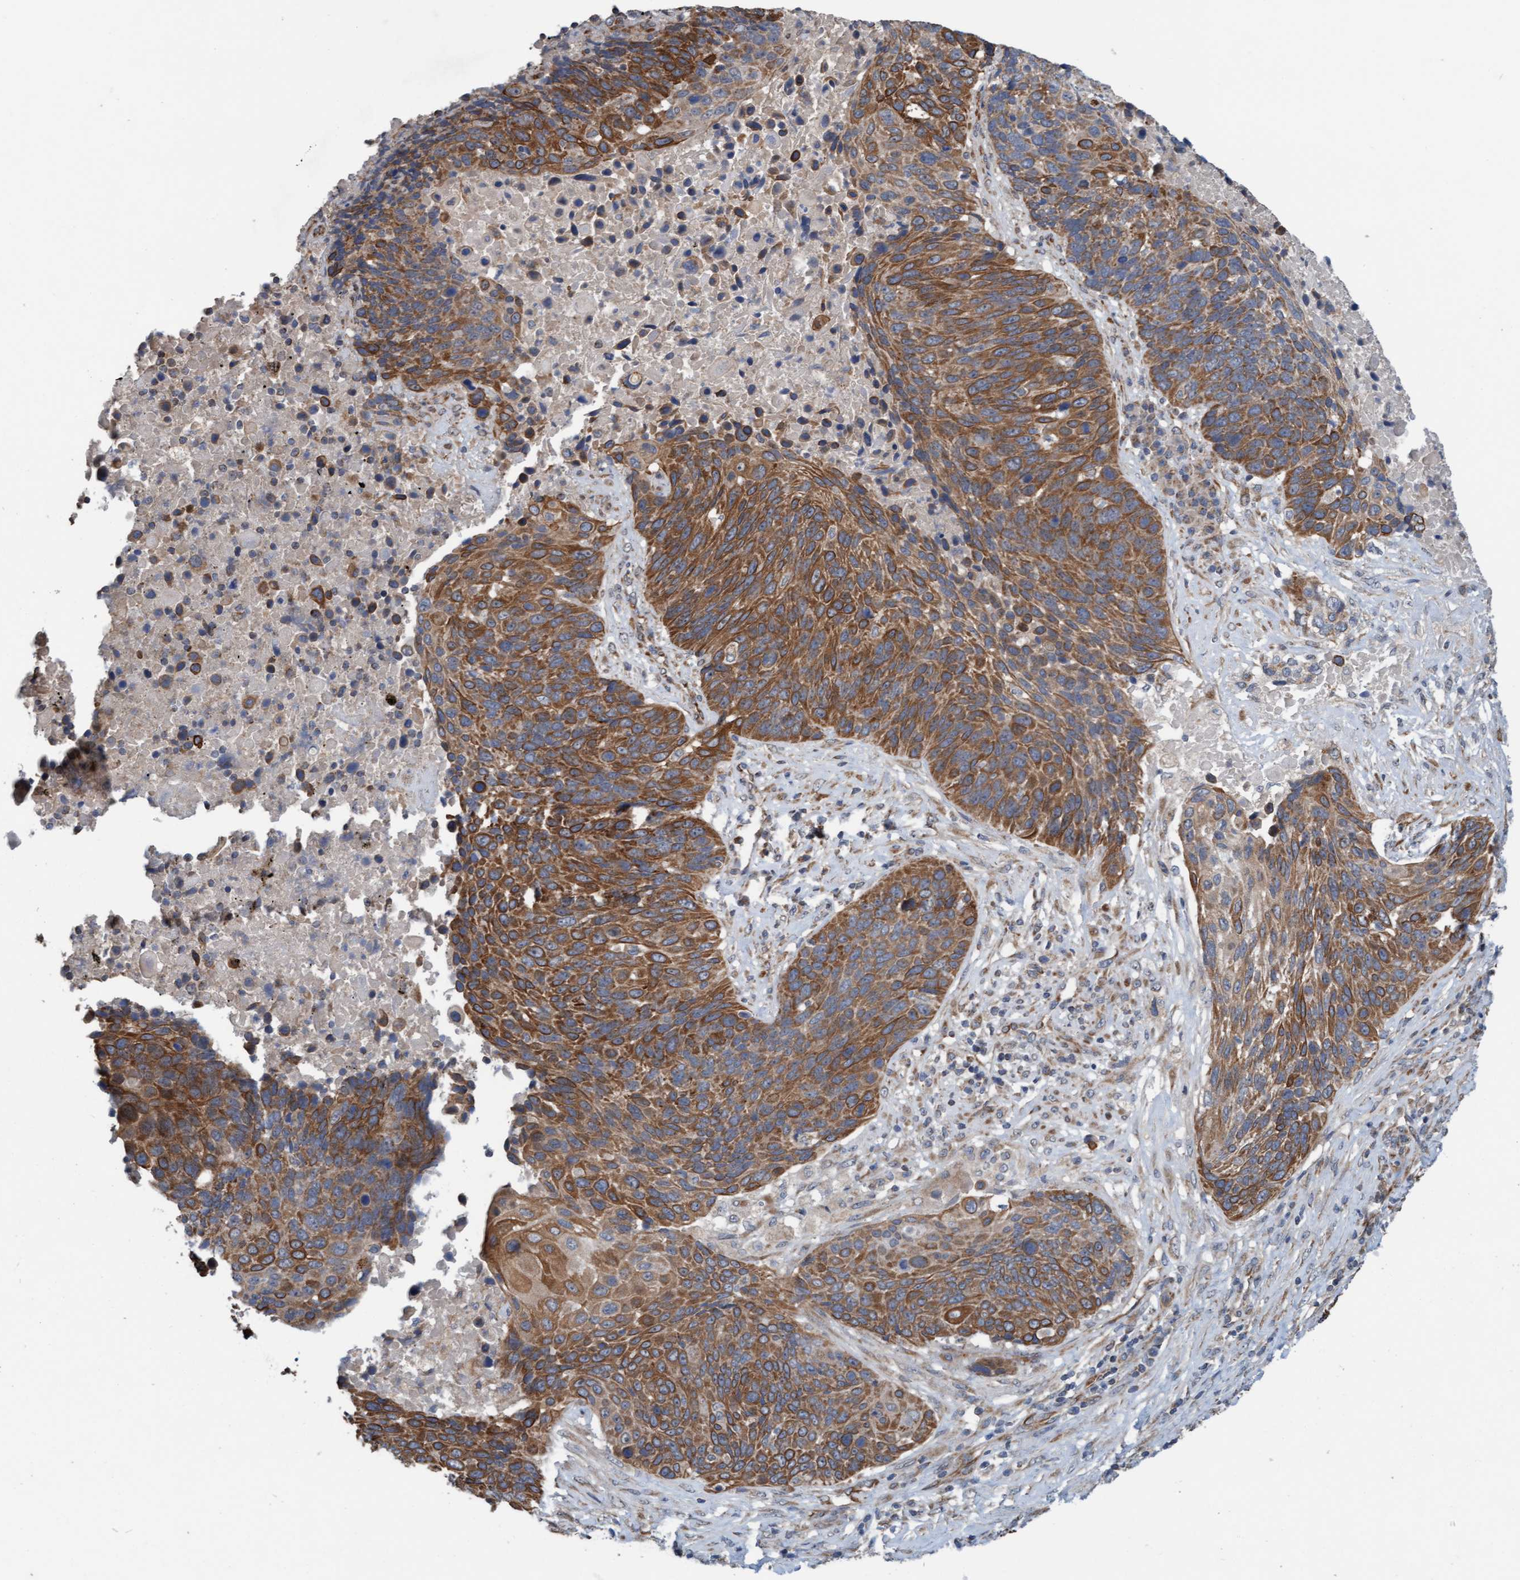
{"staining": {"intensity": "strong", "quantity": ">75%", "location": "cytoplasmic/membranous"}, "tissue": "lung cancer", "cell_type": "Tumor cells", "image_type": "cancer", "snomed": [{"axis": "morphology", "description": "Squamous cell carcinoma, NOS"}, {"axis": "topography", "description": "Lung"}], "caption": "The immunohistochemical stain shows strong cytoplasmic/membranous positivity in tumor cells of lung cancer tissue.", "gene": "ZNF566", "patient": {"sex": "male", "age": 66}}